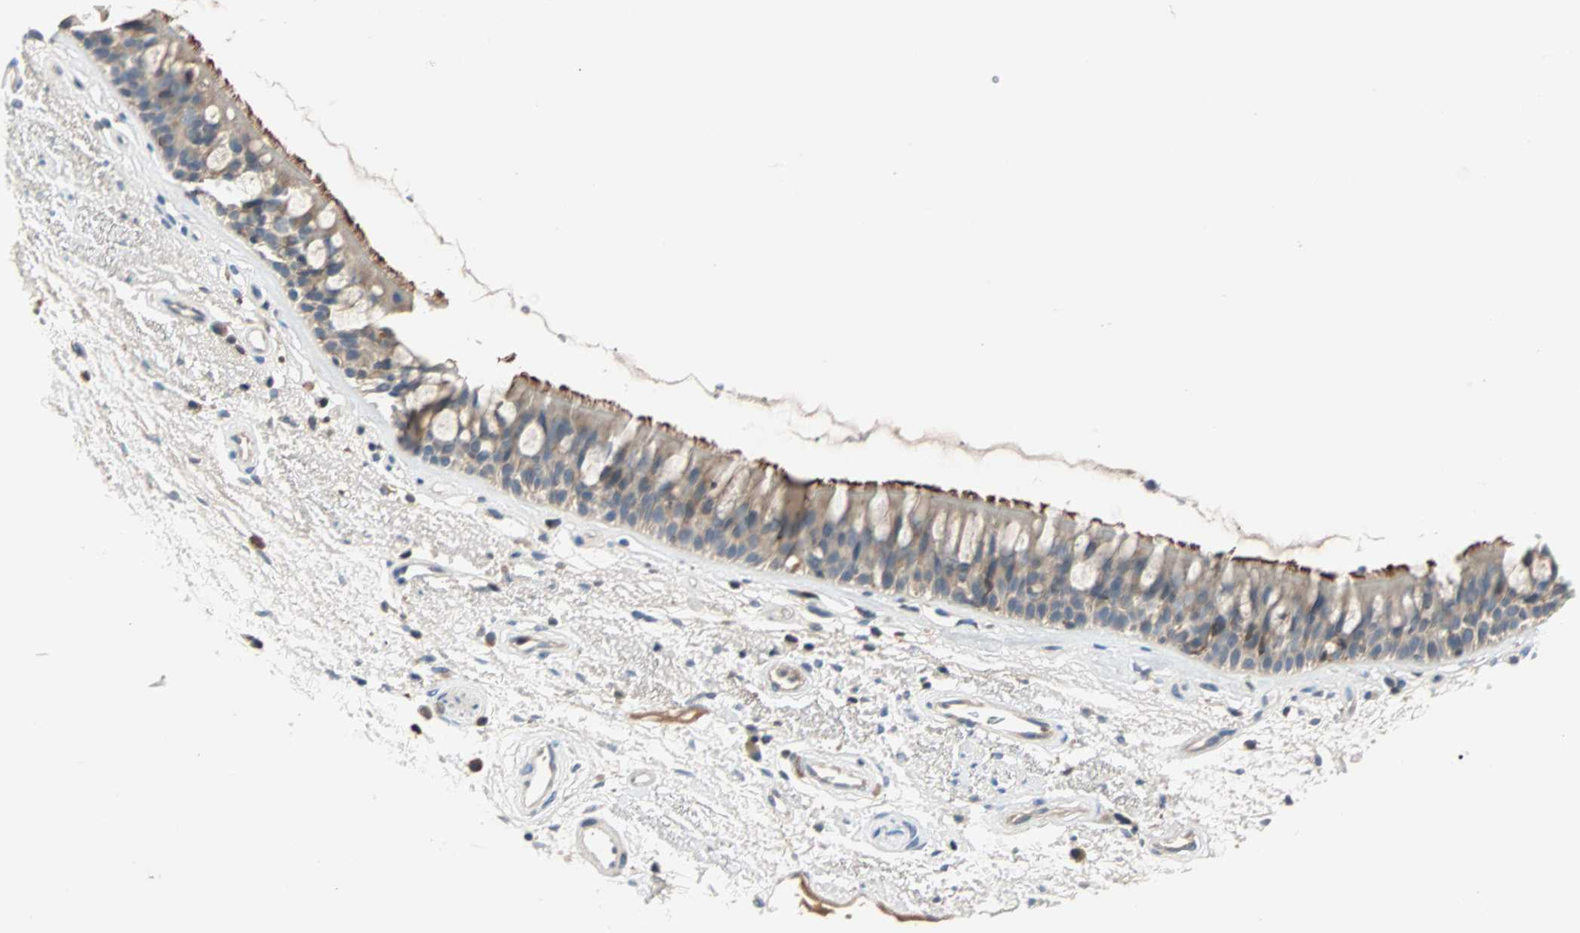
{"staining": {"intensity": "moderate", "quantity": "25%-75%", "location": "cytoplasmic/membranous"}, "tissue": "bronchus", "cell_type": "Respiratory epithelial cells", "image_type": "normal", "snomed": [{"axis": "morphology", "description": "Normal tissue, NOS"}, {"axis": "topography", "description": "Bronchus"}], "caption": "IHC image of benign human bronchus stained for a protein (brown), which demonstrates medium levels of moderate cytoplasmic/membranous positivity in approximately 25%-75% of respiratory epithelial cells.", "gene": "MAP4K1", "patient": {"sex": "female", "age": 54}}